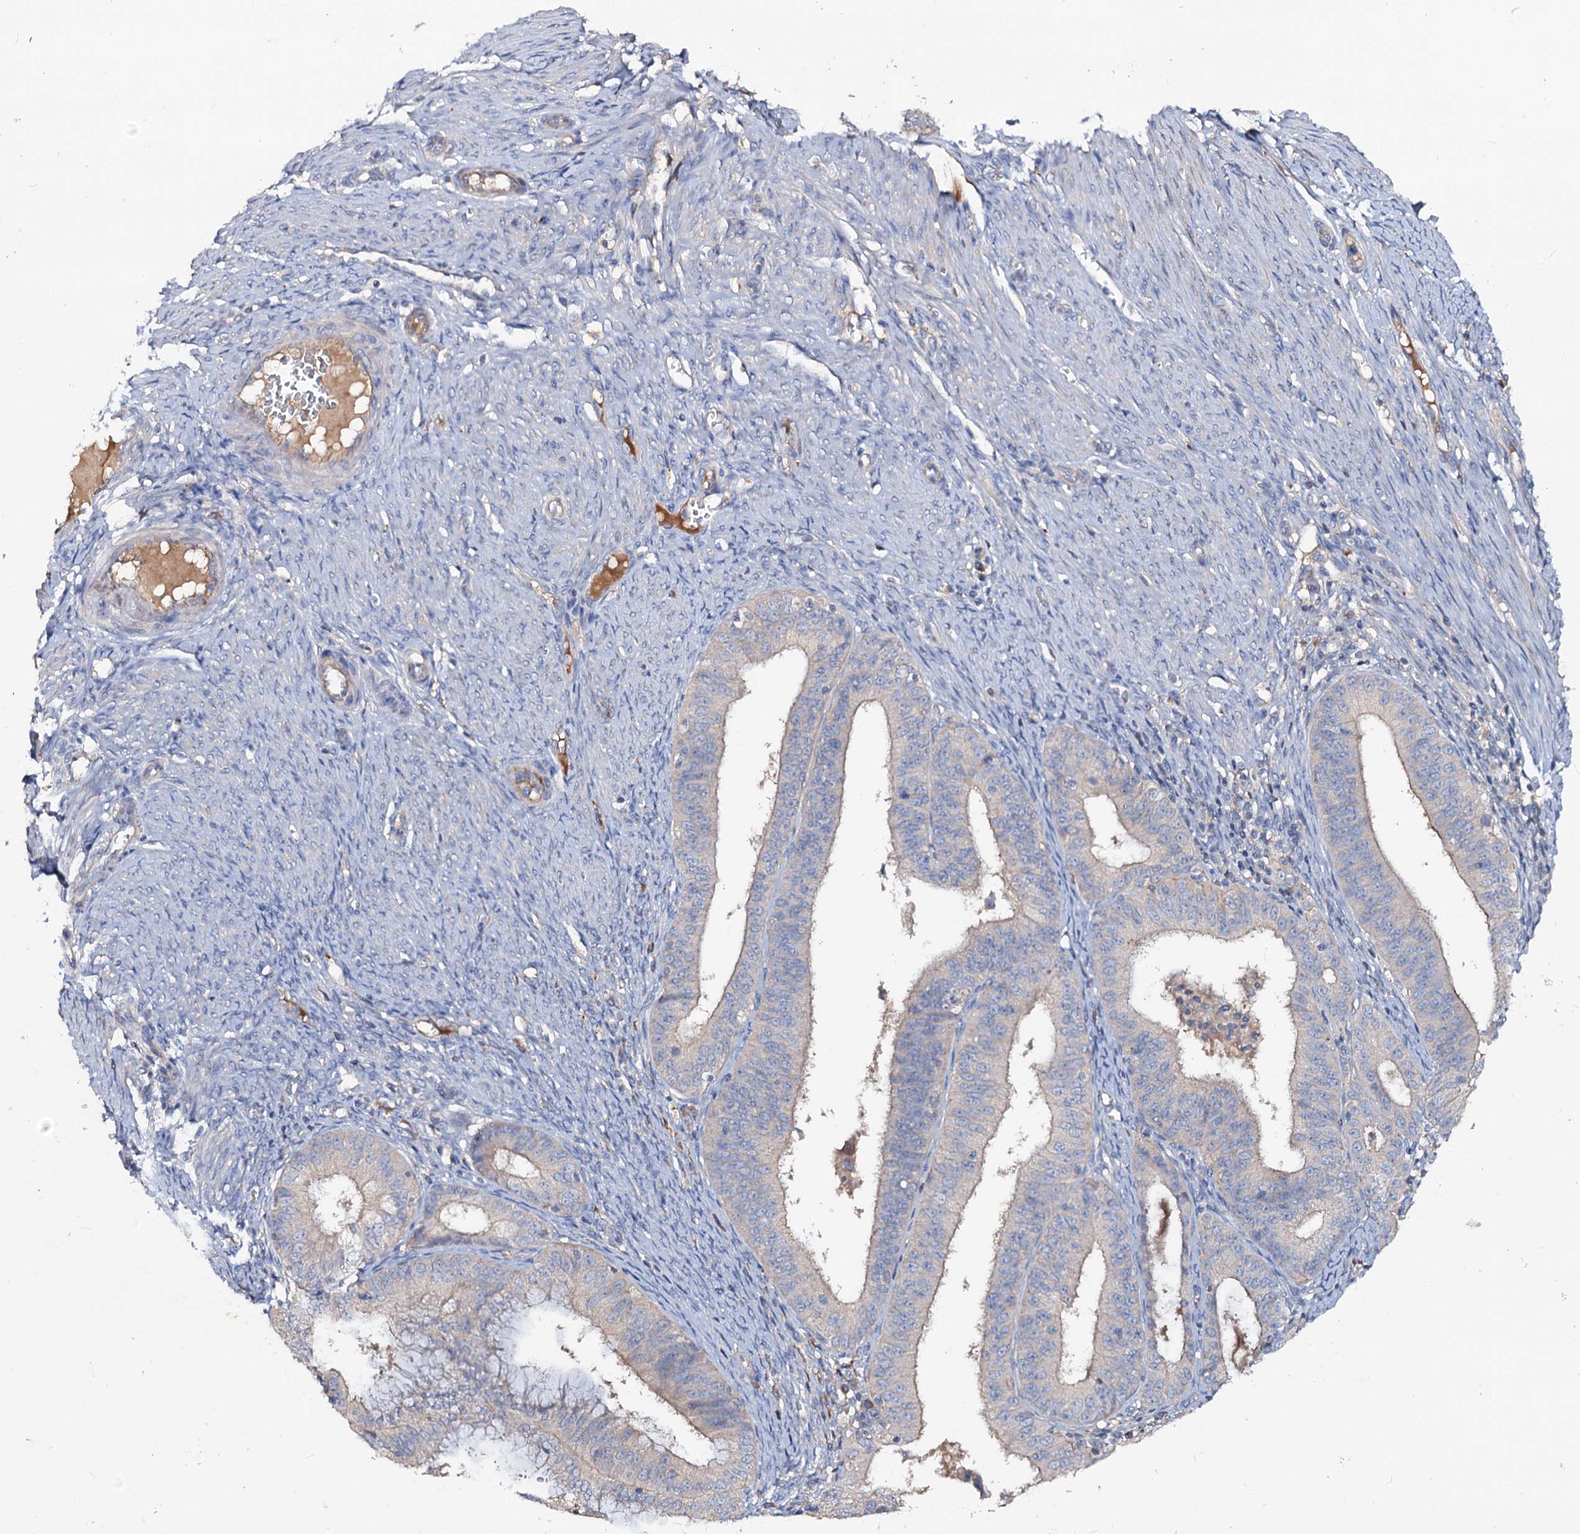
{"staining": {"intensity": "weak", "quantity": "<25%", "location": "cytoplasmic/membranous"}, "tissue": "endometrial cancer", "cell_type": "Tumor cells", "image_type": "cancer", "snomed": [{"axis": "morphology", "description": "Adenocarcinoma, NOS"}, {"axis": "topography", "description": "Endometrium"}], "caption": "IHC photomicrograph of human adenocarcinoma (endometrial) stained for a protein (brown), which demonstrates no positivity in tumor cells. (DAB (3,3'-diaminobenzidine) immunohistochemistry with hematoxylin counter stain).", "gene": "ACY3", "patient": {"sex": "female", "age": 51}}